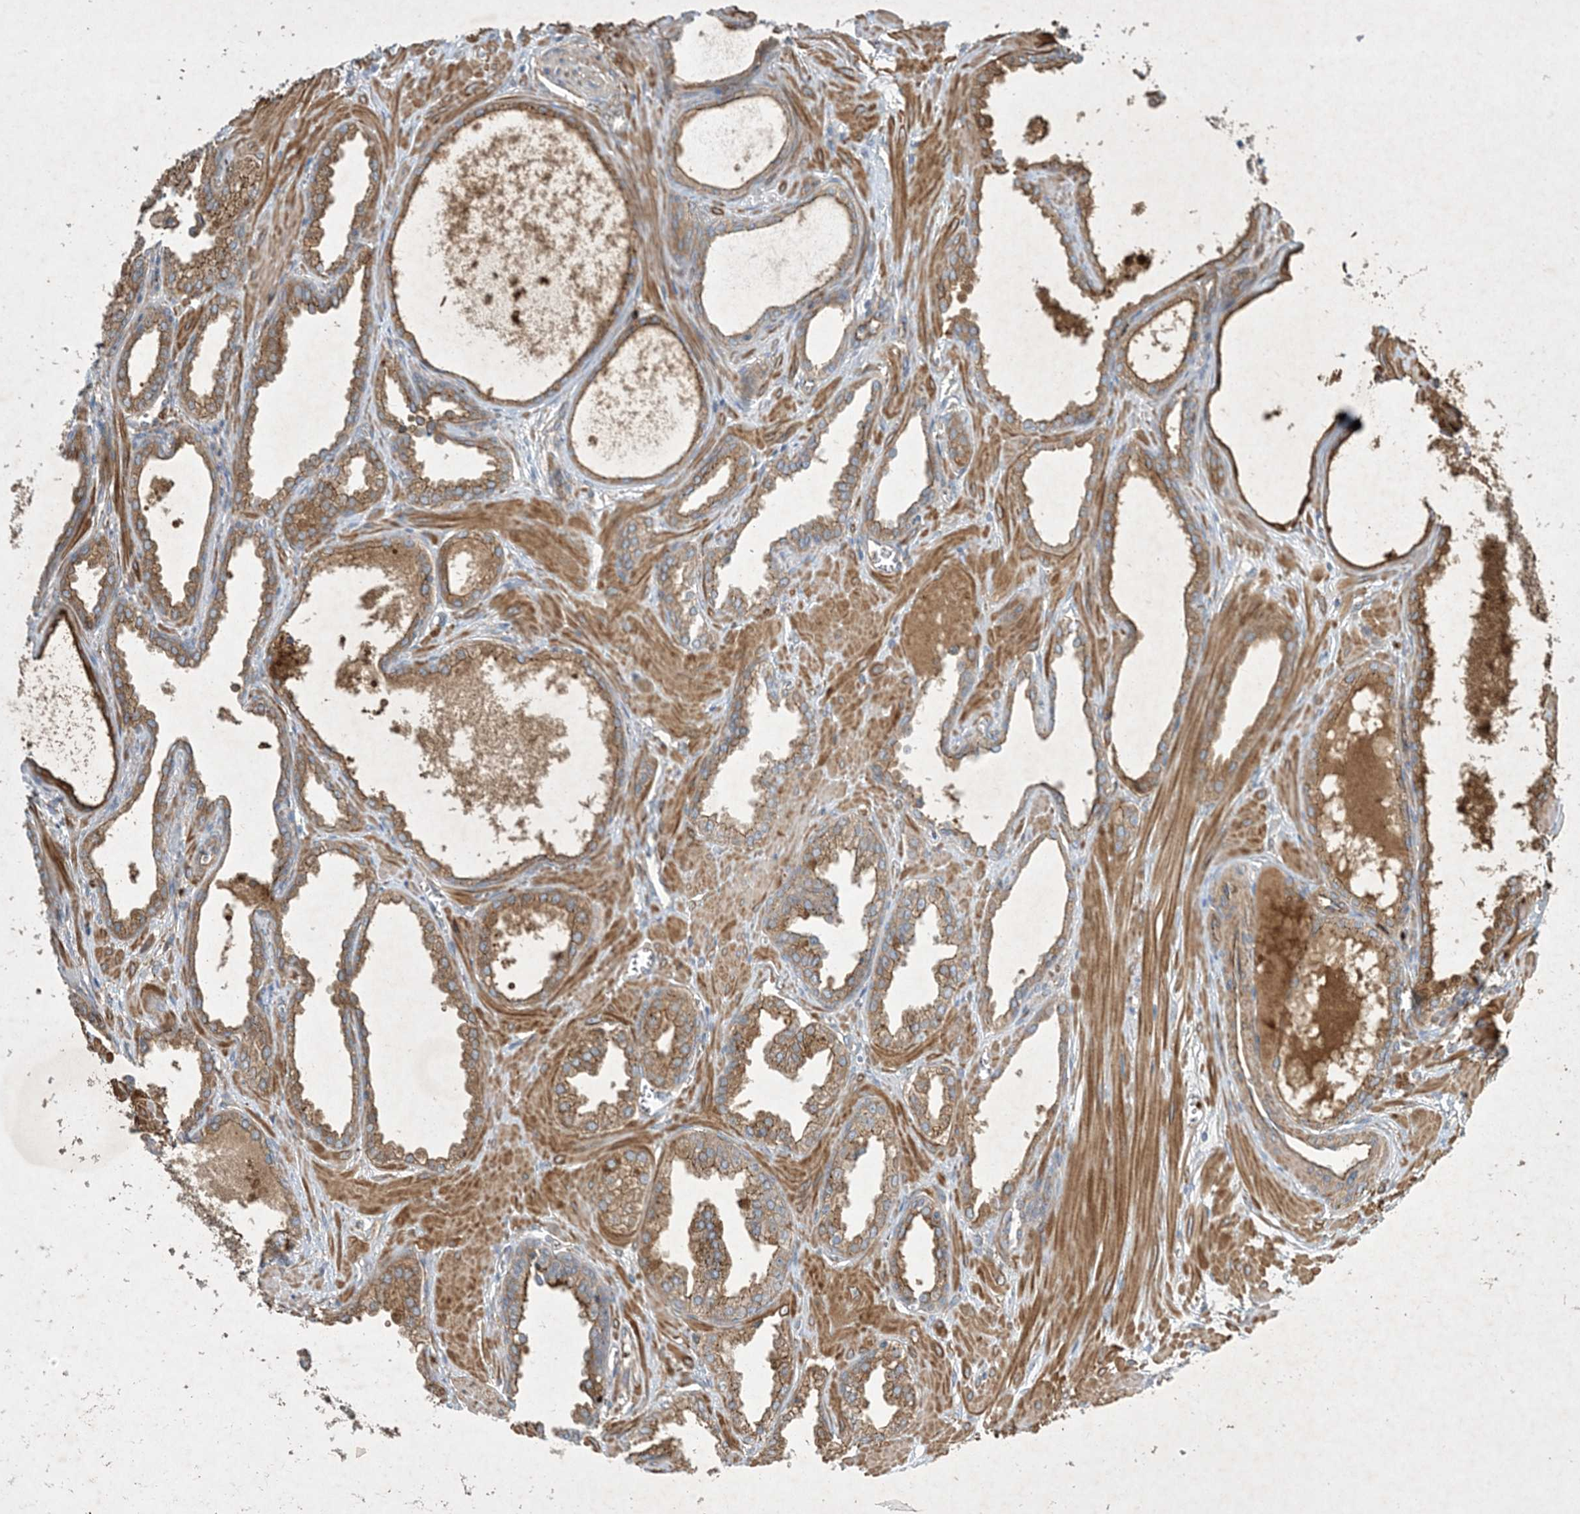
{"staining": {"intensity": "moderate", "quantity": ">75%", "location": "cytoplasmic/membranous"}, "tissue": "prostate cancer", "cell_type": "Tumor cells", "image_type": "cancer", "snomed": [{"axis": "morphology", "description": "Adenocarcinoma, Low grade"}, {"axis": "topography", "description": "Prostate"}], "caption": "Prostate cancer stained with a brown dye reveals moderate cytoplasmic/membranous positive staining in approximately >75% of tumor cells.", "gene": "OTOP1", "patient": {"sex": "male", "age": 67}}